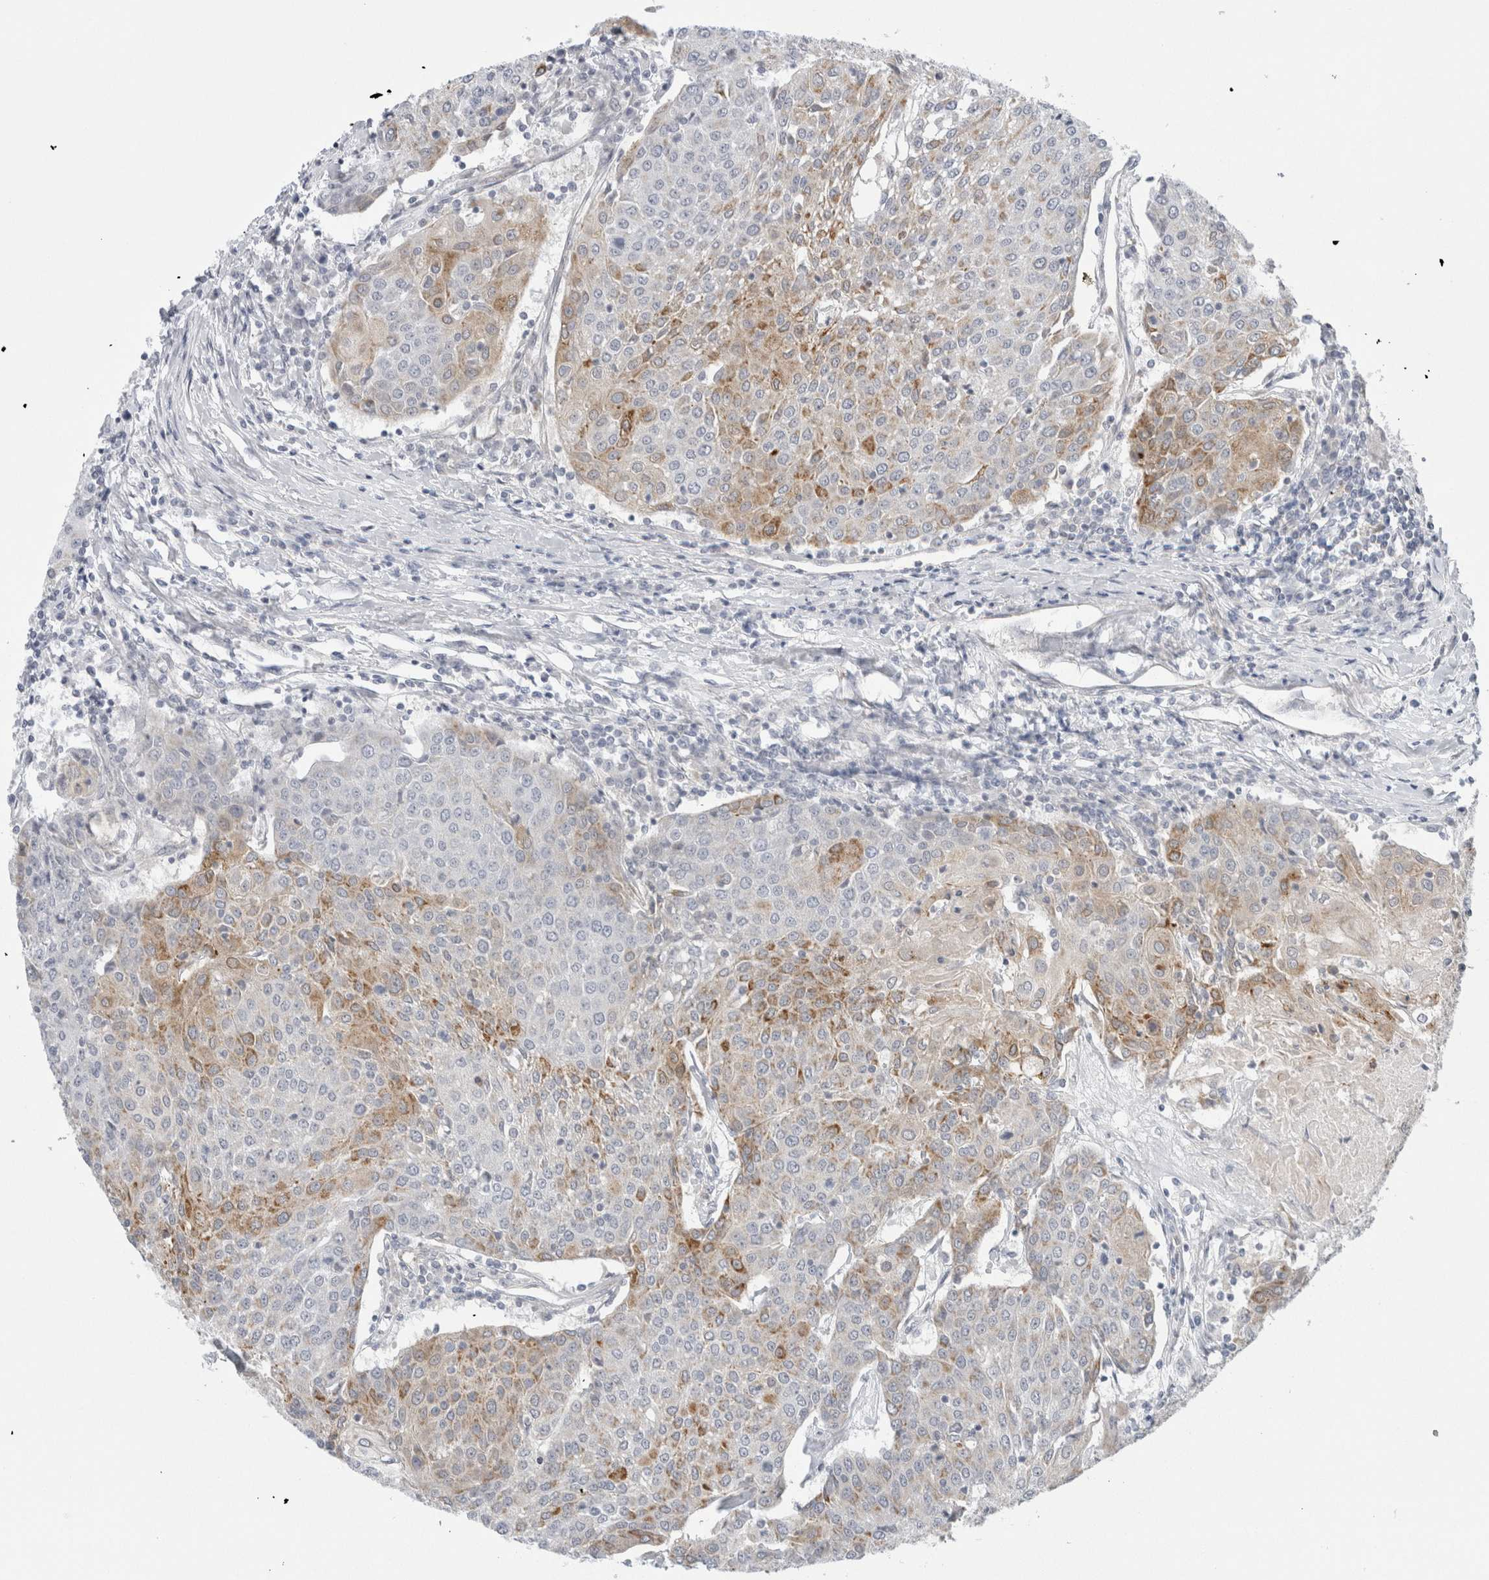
{"staining": {"intensity": "moderate", "quantity": "25%-75%", "location": "cytoplasmic/membranous"}, "tissue": "urothelial cancer", "cell_type": "Tumor cells", "image_type": "cancer", "snomed": [{"axis": "morphology", "description": "Urothelial carcinoma, High grade"}, {"axis": "topography", "description": "Urinary bladder"}], "caption": "Protein staining displays moderate cytoplasmic/membranous staining in about 25%-75% of tumor cells in urothelial cancer. The staining was performed using DAB to visualize the protein expression in brown, while the nuclei were stained in blue with hematoxylin (Magnification: 20x).", "gene": "FAHD1", "patient": {"sex": "female", "age": 85}}